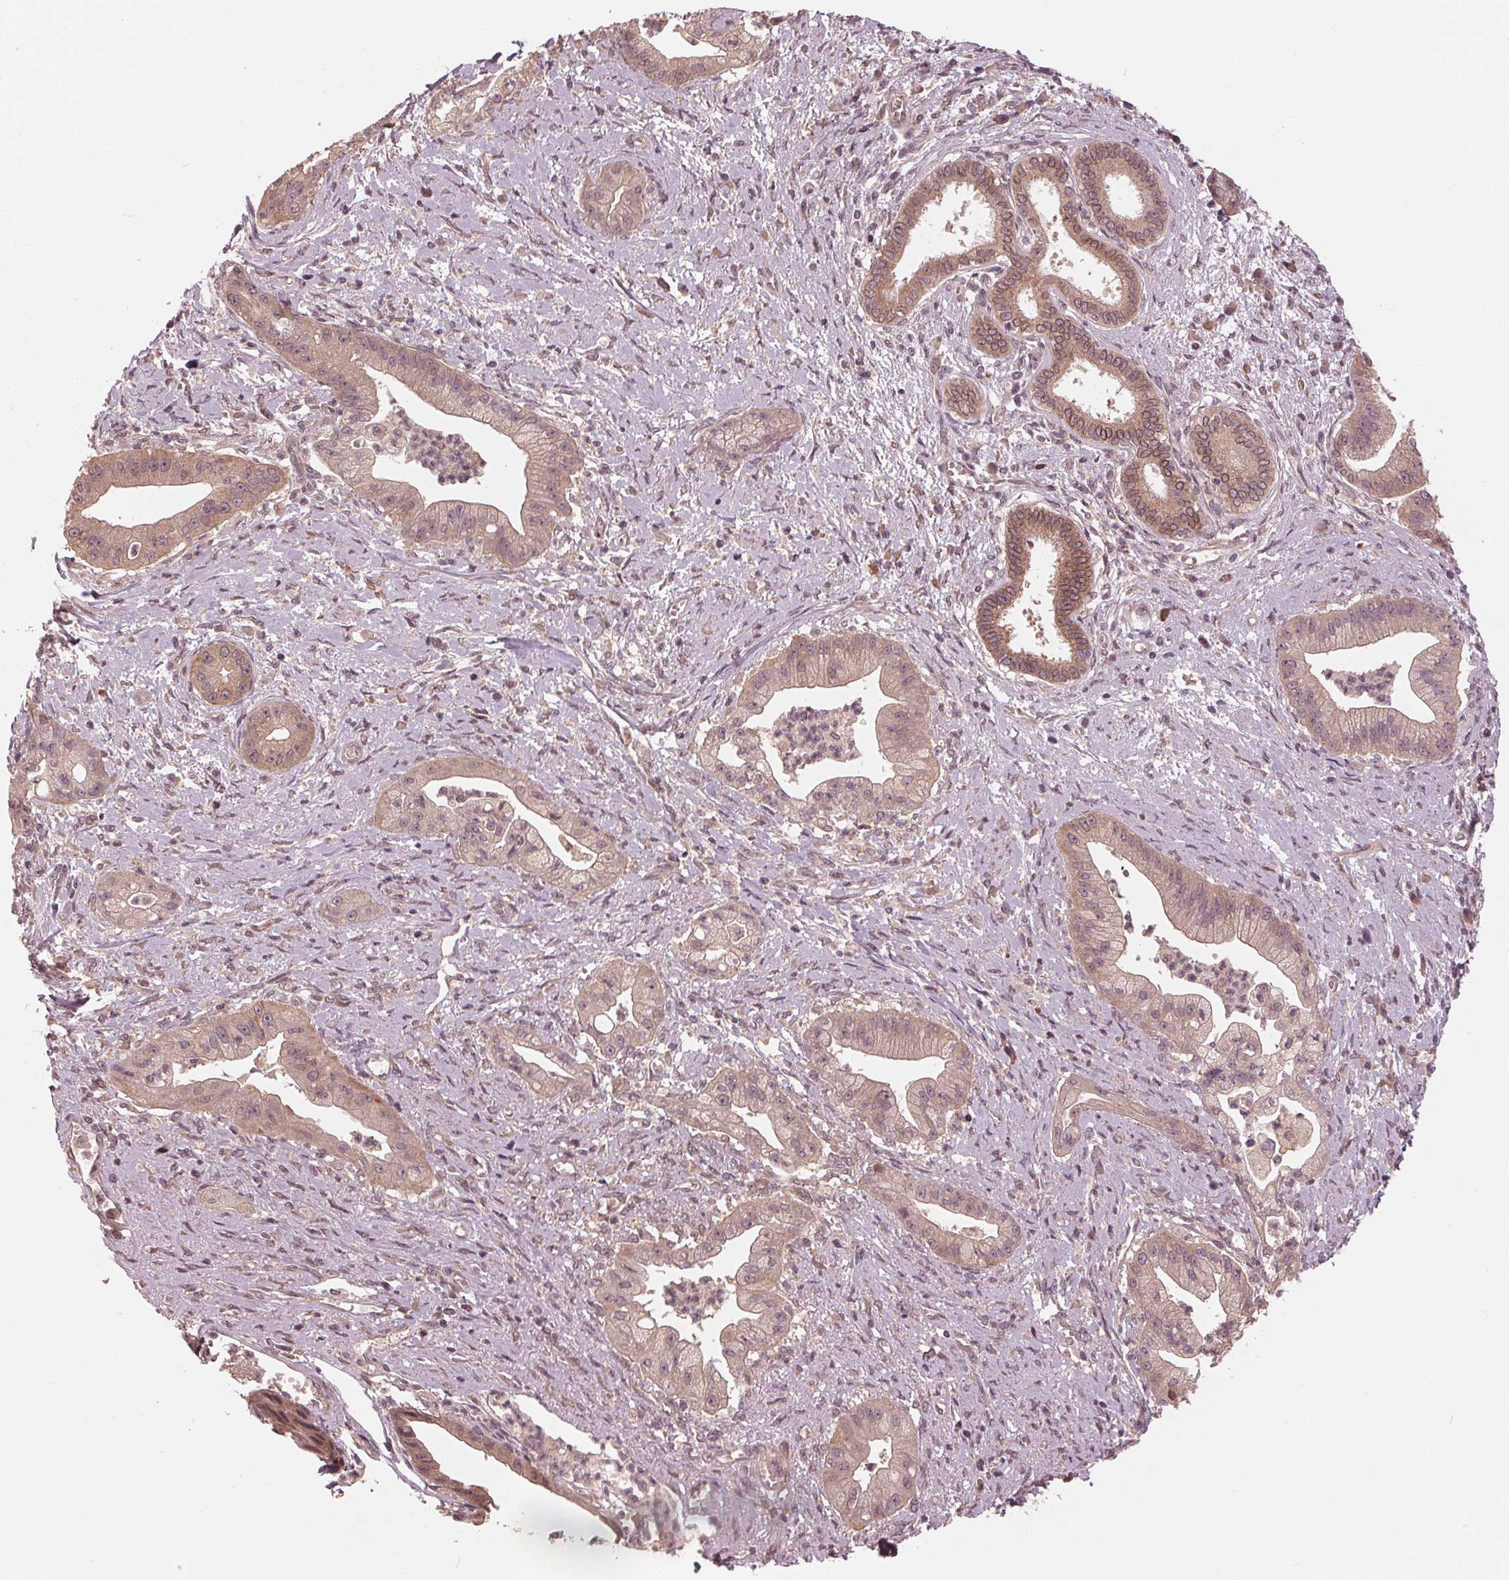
{"staining": {"intensity": "weak", "quantity": ">75%", "location": "cytoplasmic/membranous"}, "tissue": "pancreatic cancer", "cell_type": "Tumor cells", "image_type": "cancer", "snomed": [{"axis": "morphology", "description": "Normal tissue, NOS"}, {"axis": "morphology", "description": "Adenocarcinoma, NOS"}, {"axis": "topography", "description": "Lymph node"}, {"axis": "topography", "description": "Pancreas"}], "caption": "Immunohistochemistry micrograph of neoplastic tissue: human pancreatic cancer stained using IHC reveals low levels of weak protein expression localized specifically in the cytoplasmic/membranous of tumor cells, appearing as a cytoplasmic/membranous brown color.", "gene": "ZNF471", "patient": {"sex": "female", "age": 58}}